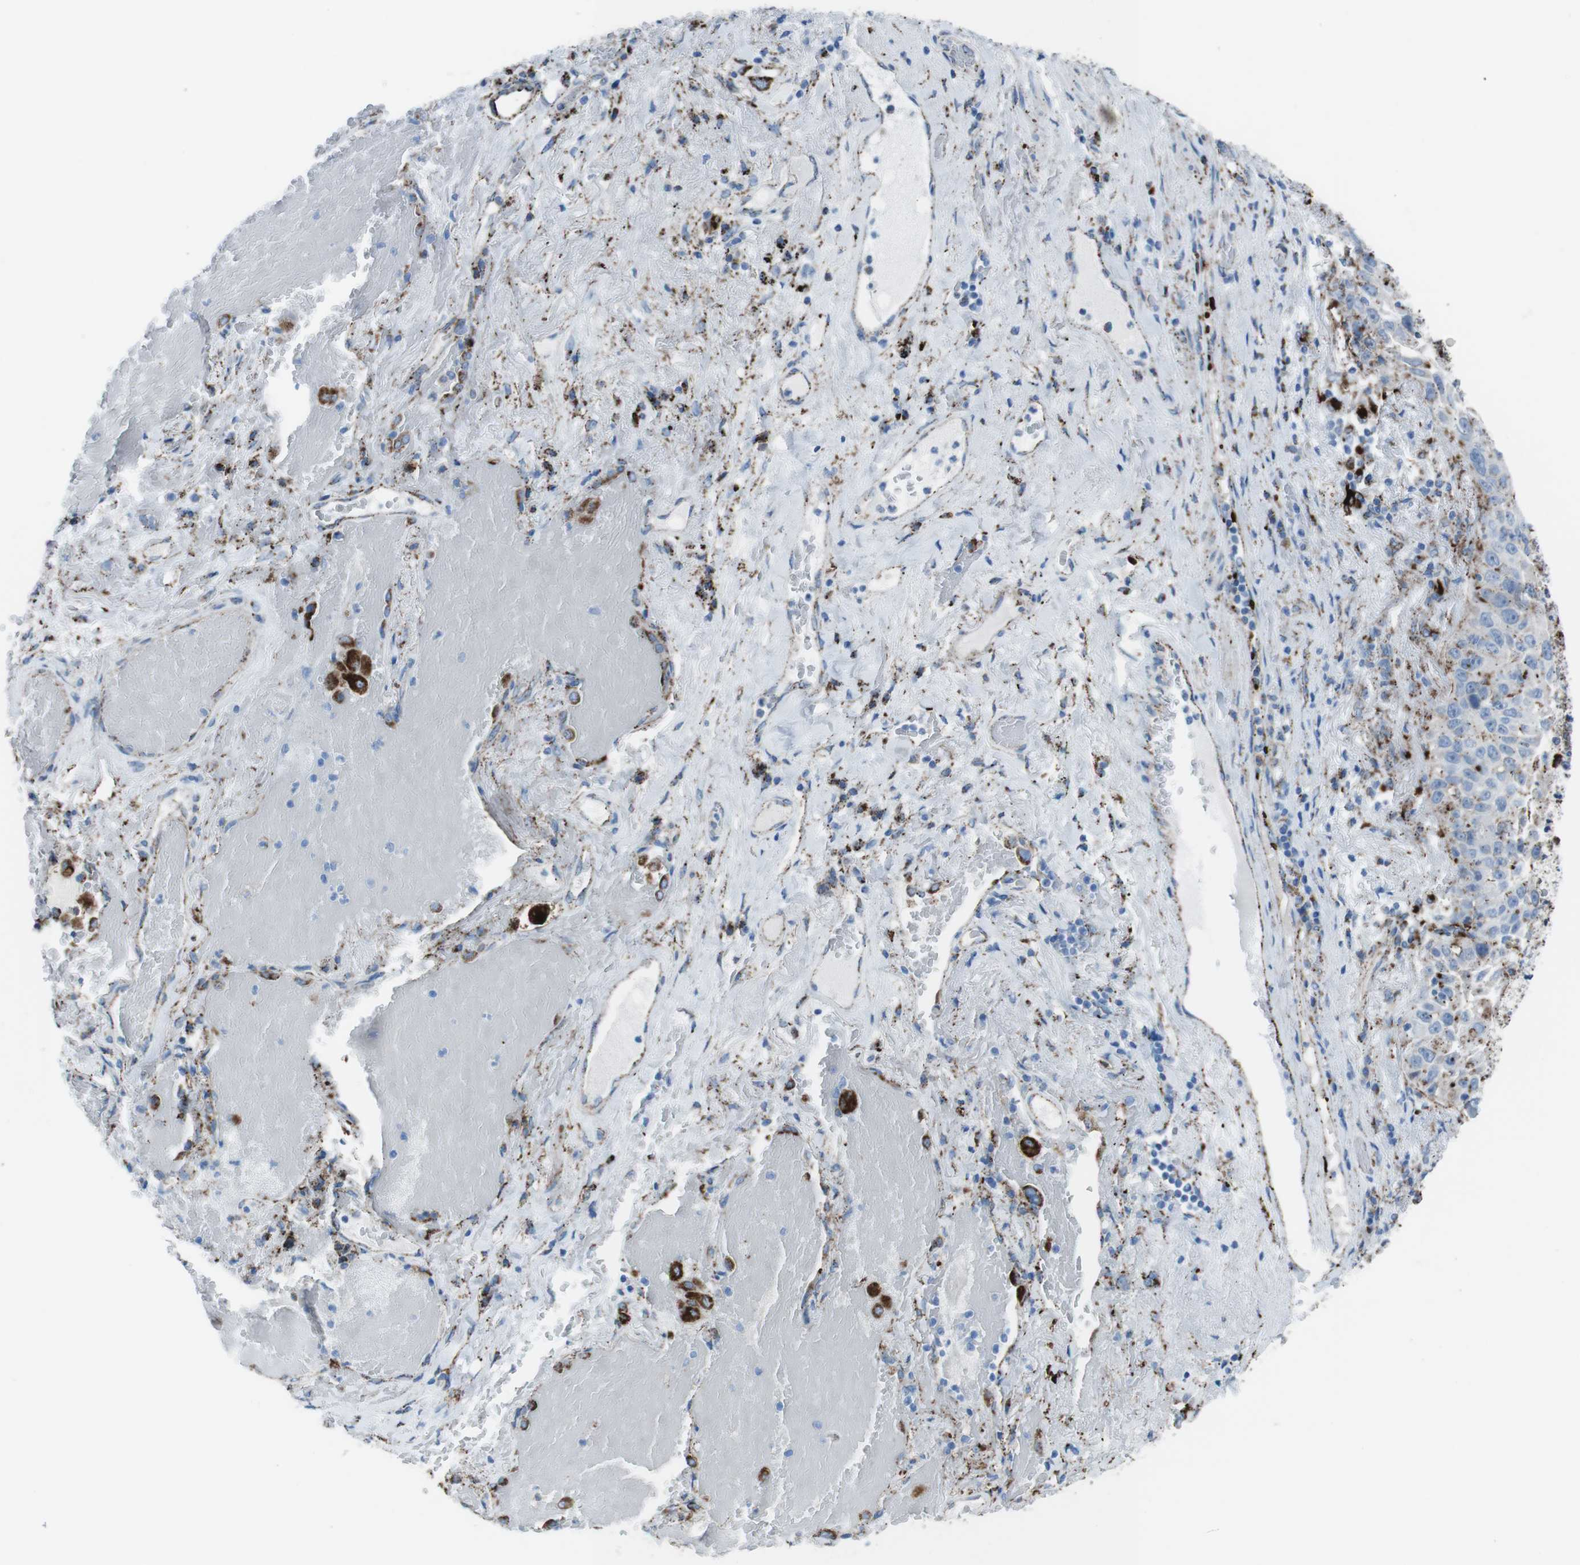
{"staining": {"intensity": "moderate", "quantity": "<25%", "location": "cytoplasmic/membranous"}, "tissue": "lung cancer", "cell_type": "Tumor cells", "image_type": "cancer", "snomed": [{"axis": "morphology", "description": "Squamous cell carcinoma, NOS"}, {"axis": "topography", "description": "Lung"}], "caption": "The immunohistochemical stain labels moderate cytoplasmic/membranous positivity in tumor cells of lung cancer tissue. The staining was performed using DAB to visualize the protein expression in brown, while the nuclei were stained in blue with hematoxylin (Magnification: 20x).", "gene": "SCARB2", "patient": {"sex": "male", "age": 57}}